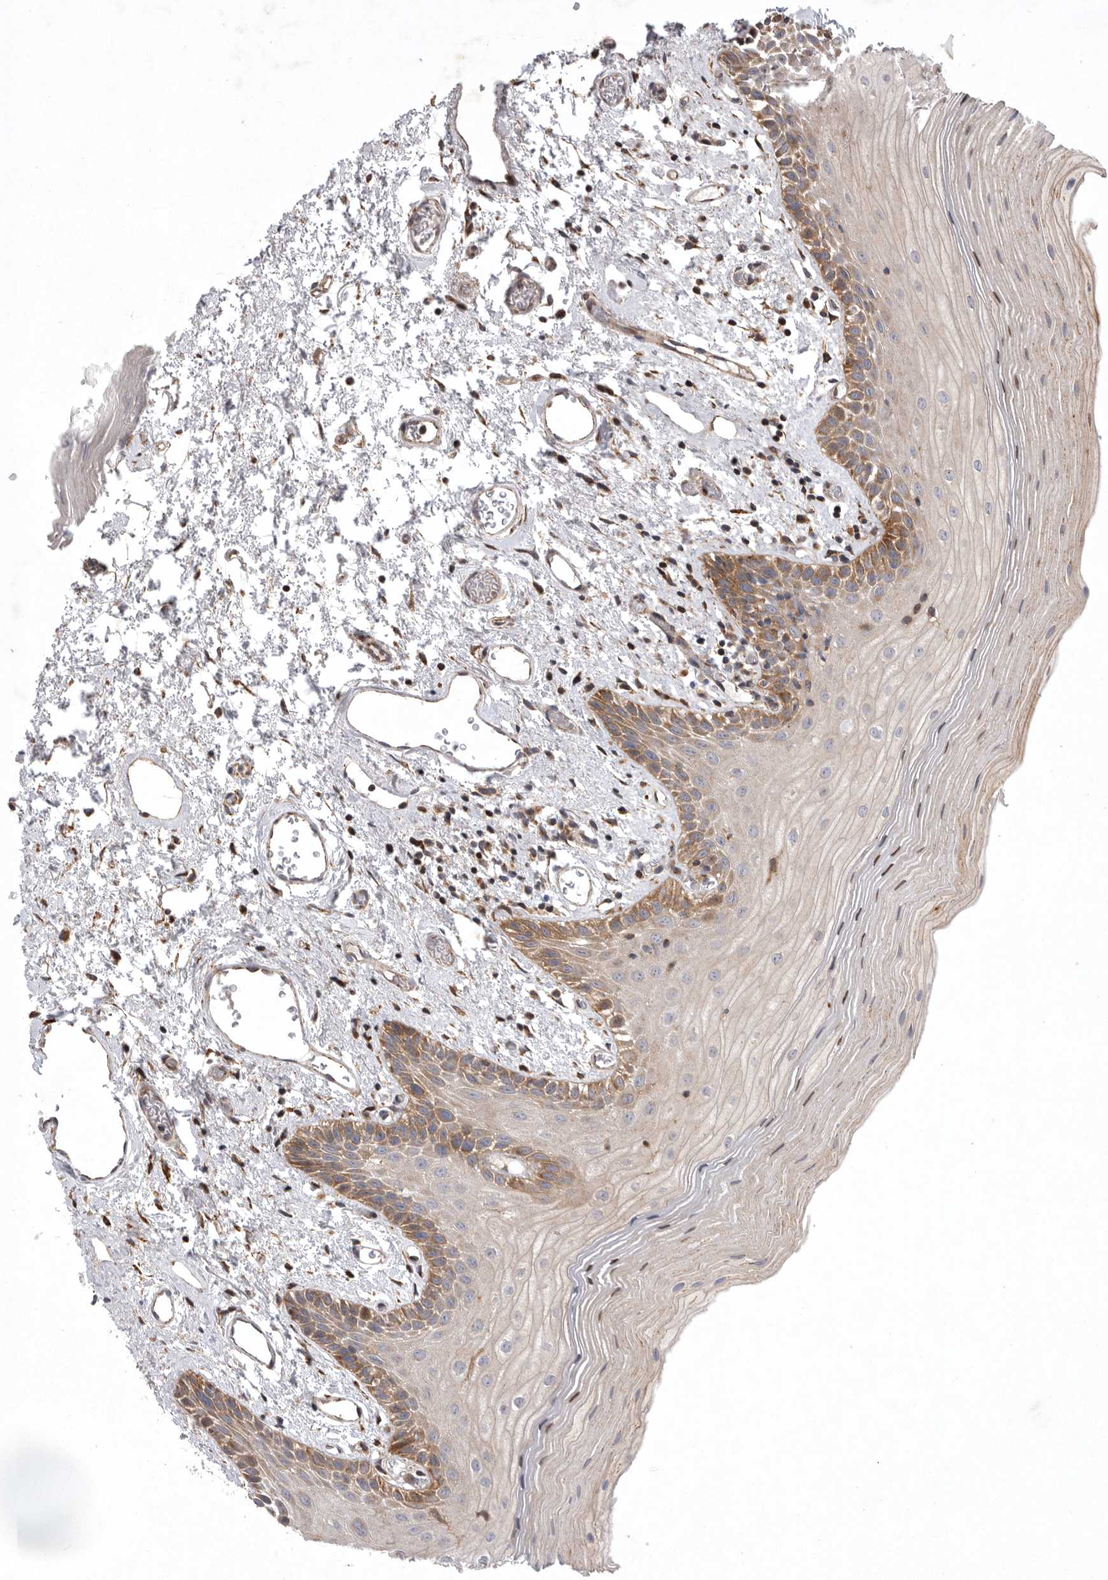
{"staining": {"intensity": "strong", "quantity": "<25%", "location": "cytoplasmic/membranous"}, "tissue": "oral mucosa", "cell_type": "Squamous epithelial cells", "image_type": "normal", "snomed": [{"axis": "morphology", "description": "Normal tissue, NOS"}, {"axis": "topography", "description": "Oral tissue"}], "caption": "IHC (DAB) staining of benign human oral mucosa shows strong cytoplasmic/membranous protein positivity in approximately <25% of squamous epithelial cells. (Brightfield microscopy of DAB IHC at high magnification).", "gene": "MPZL1", "patient": {"sex": "male", "age": 52}}